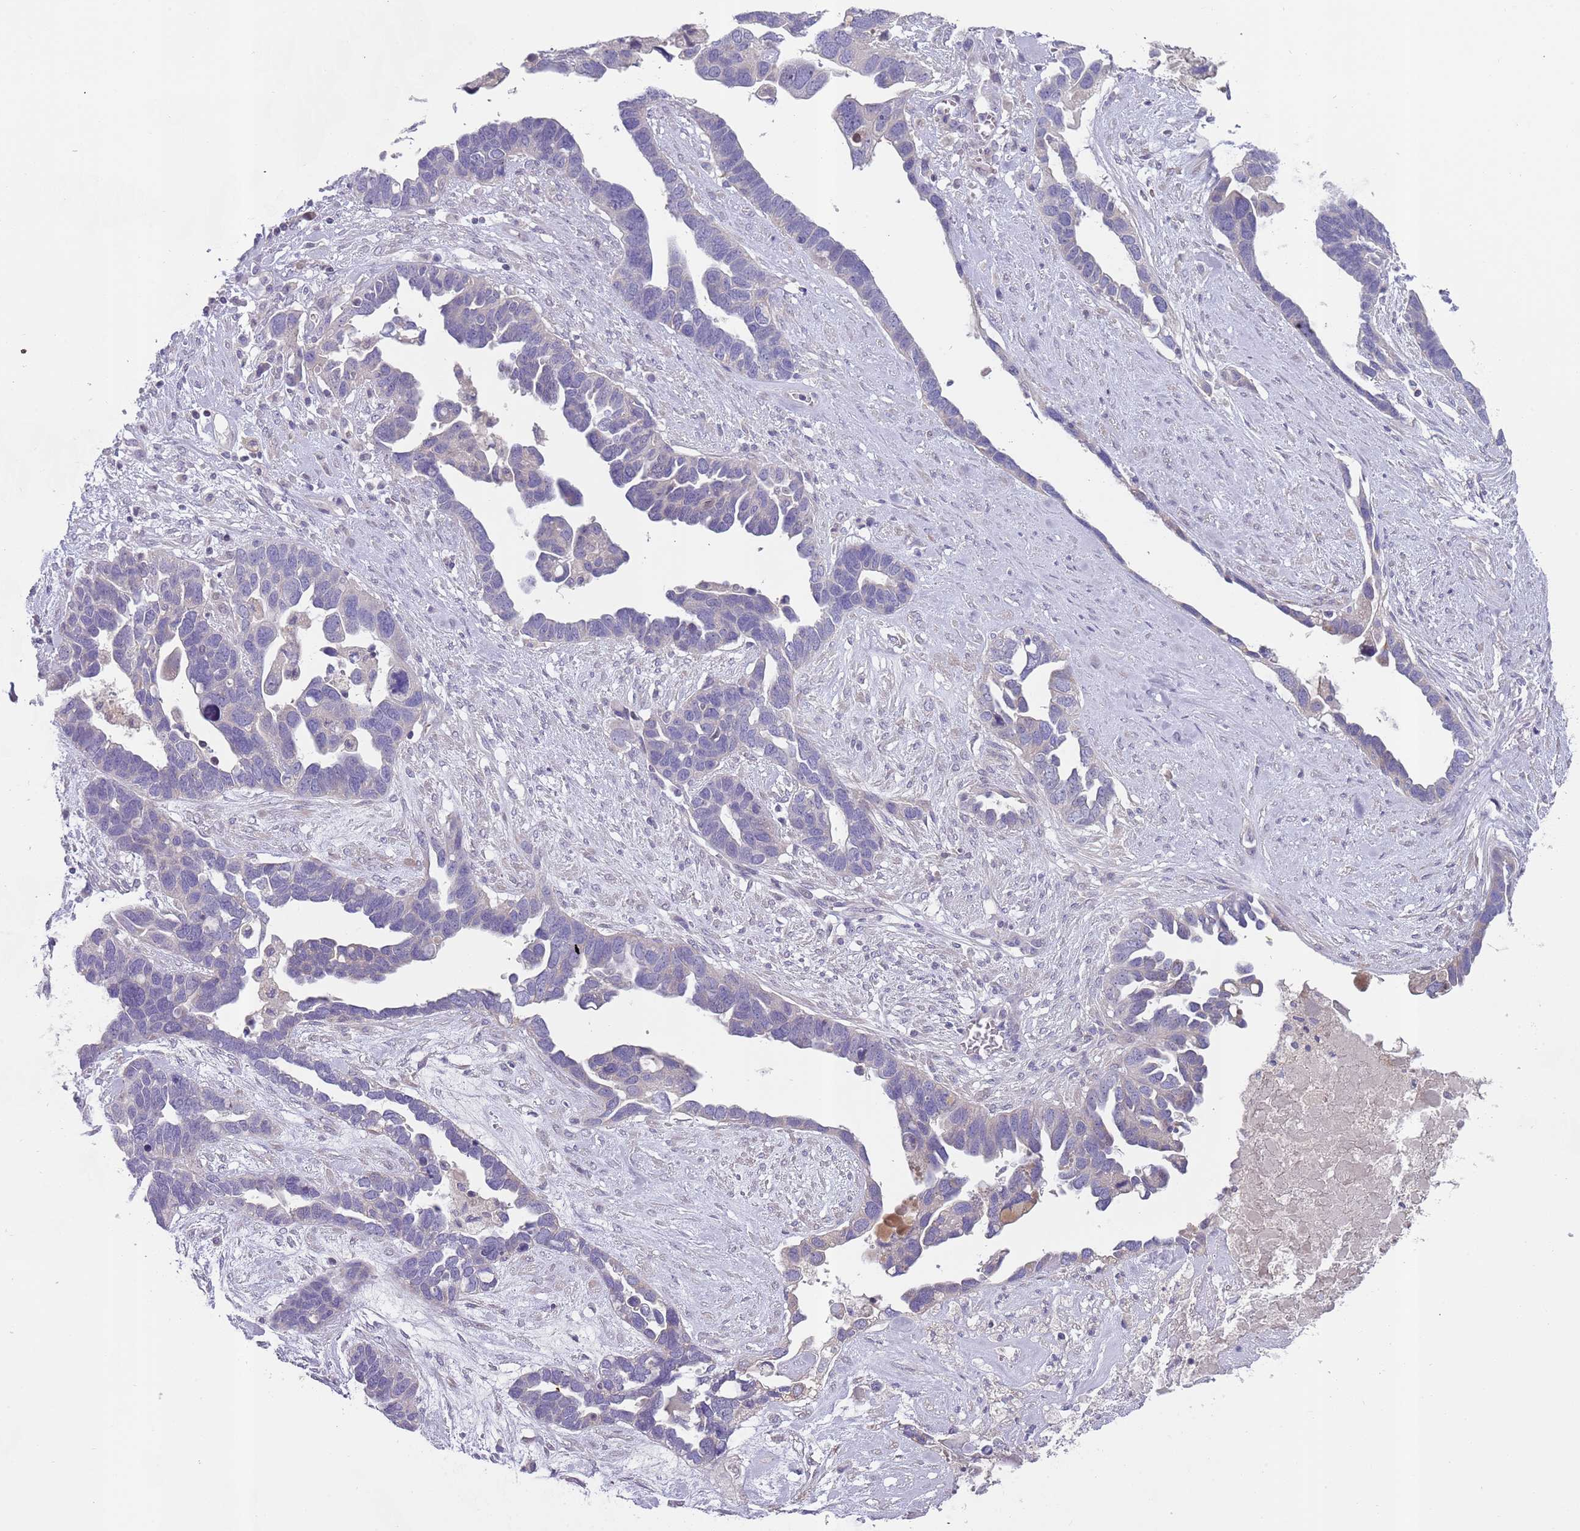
{"staining": {"intensity": "negative", "quantity": "none", "location": "none"}, "tissue": "ovarian cancer", "cell_type": "Tumor cells", "image_type": "cancer", "snomed": [{"axis": "morphology", "description": "Cystadenocarcinoma, serous, NOS"}, {"axis": "topography", "description": "Ovary"}], "caption": "Ovarian serous cystadenocarcinoma stained for a protein using immunohistochemistry displays no expression tumor cells.", "gene": "PRAC1", "patient": {"sex": "female", "age": 54}}